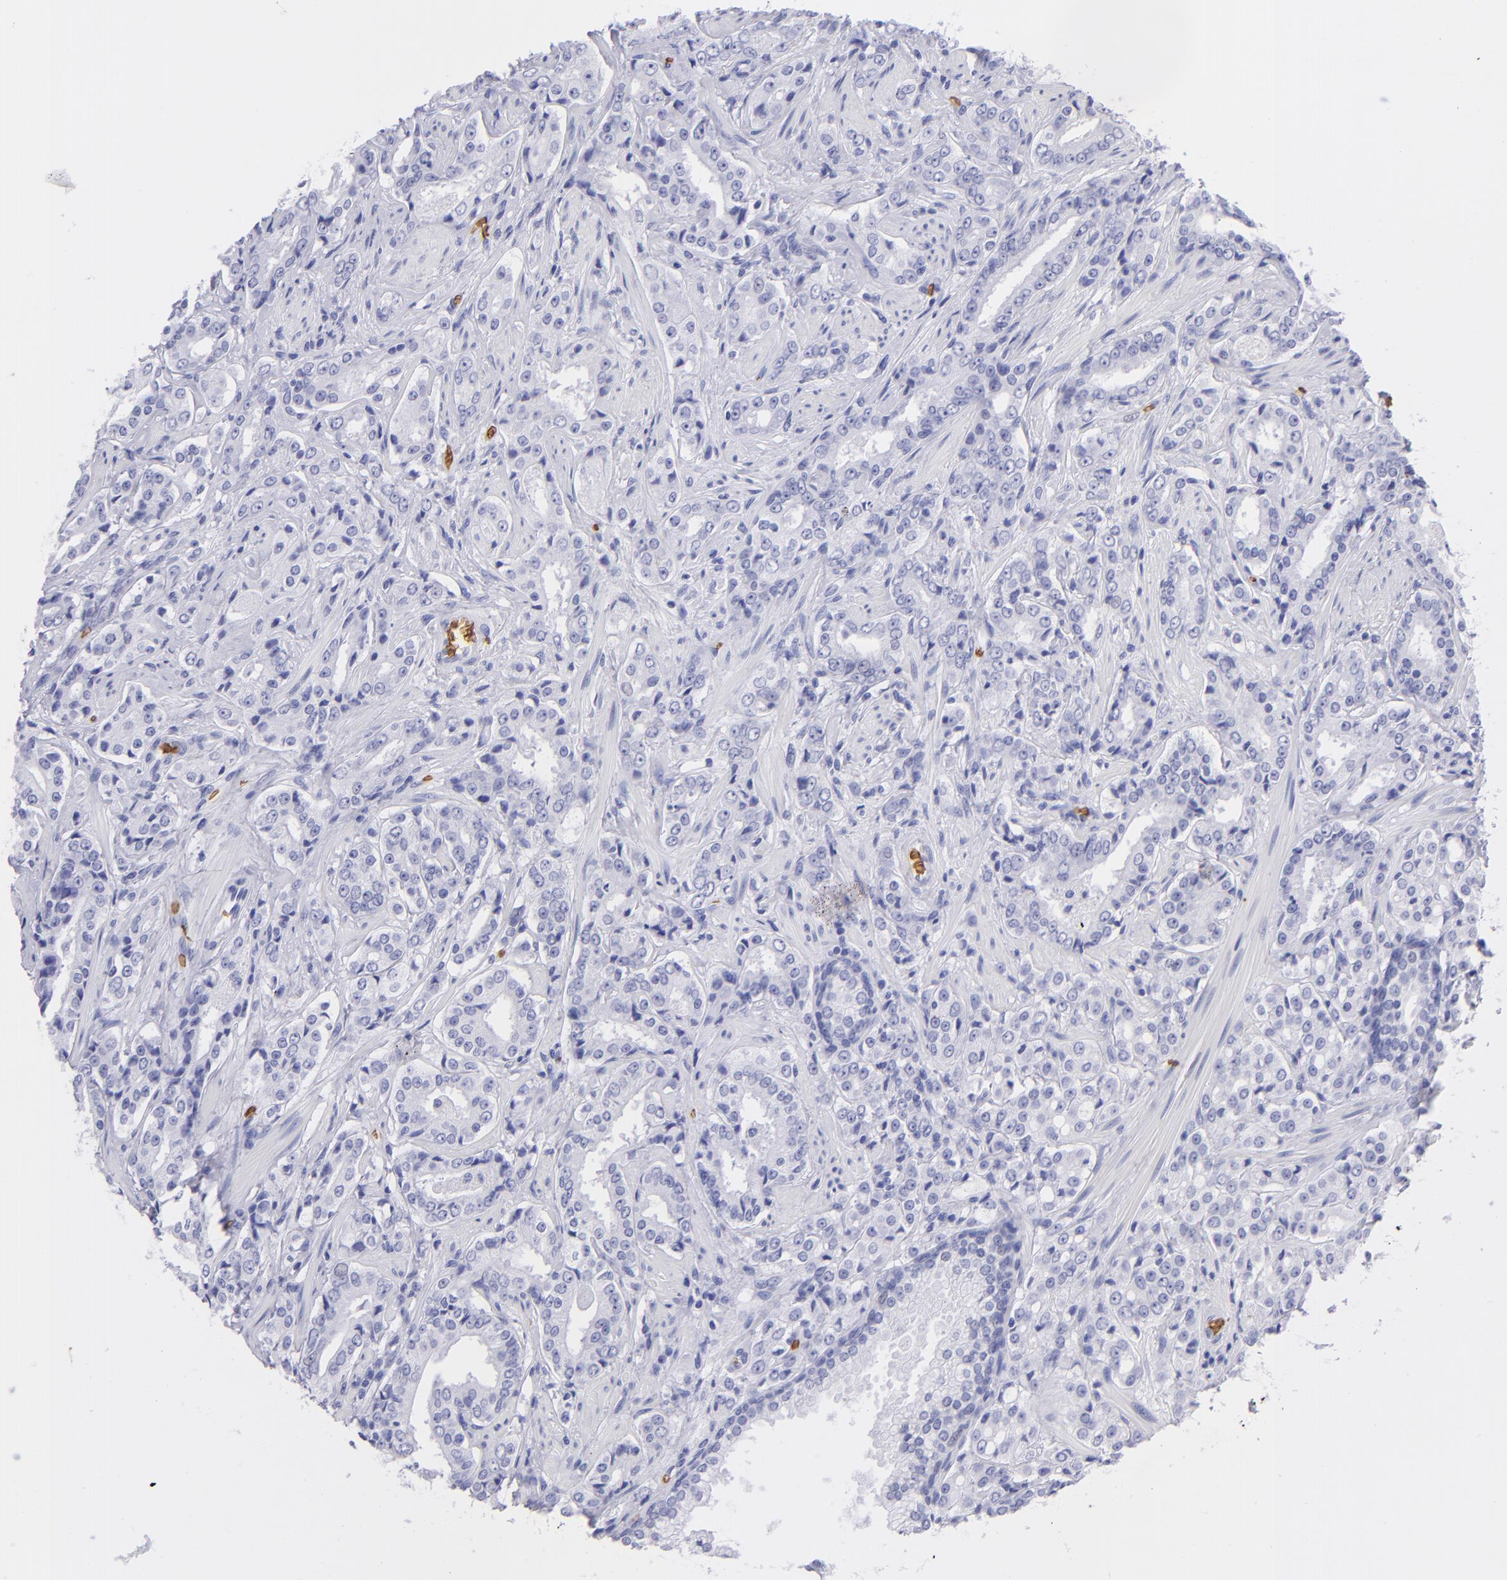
{"staining": {"intensity": "negative", "quantity": "none", "location": "none"}, "tissue": "prostate cancer", "cell_type": "Tumor cells", "image_type": "cancer", "snomed": [{"axis": "morphology", "description": "Adenocarcinoma, Medium grade"}, {"axis": "topography", "description": "Prostate"}], "caption": "There is no significant positivity in tumor cells of adenocarcinoma (medium-grade) (prostate).", "gene": "GYPA", "patient": {"sex": "male", "age": 60}}